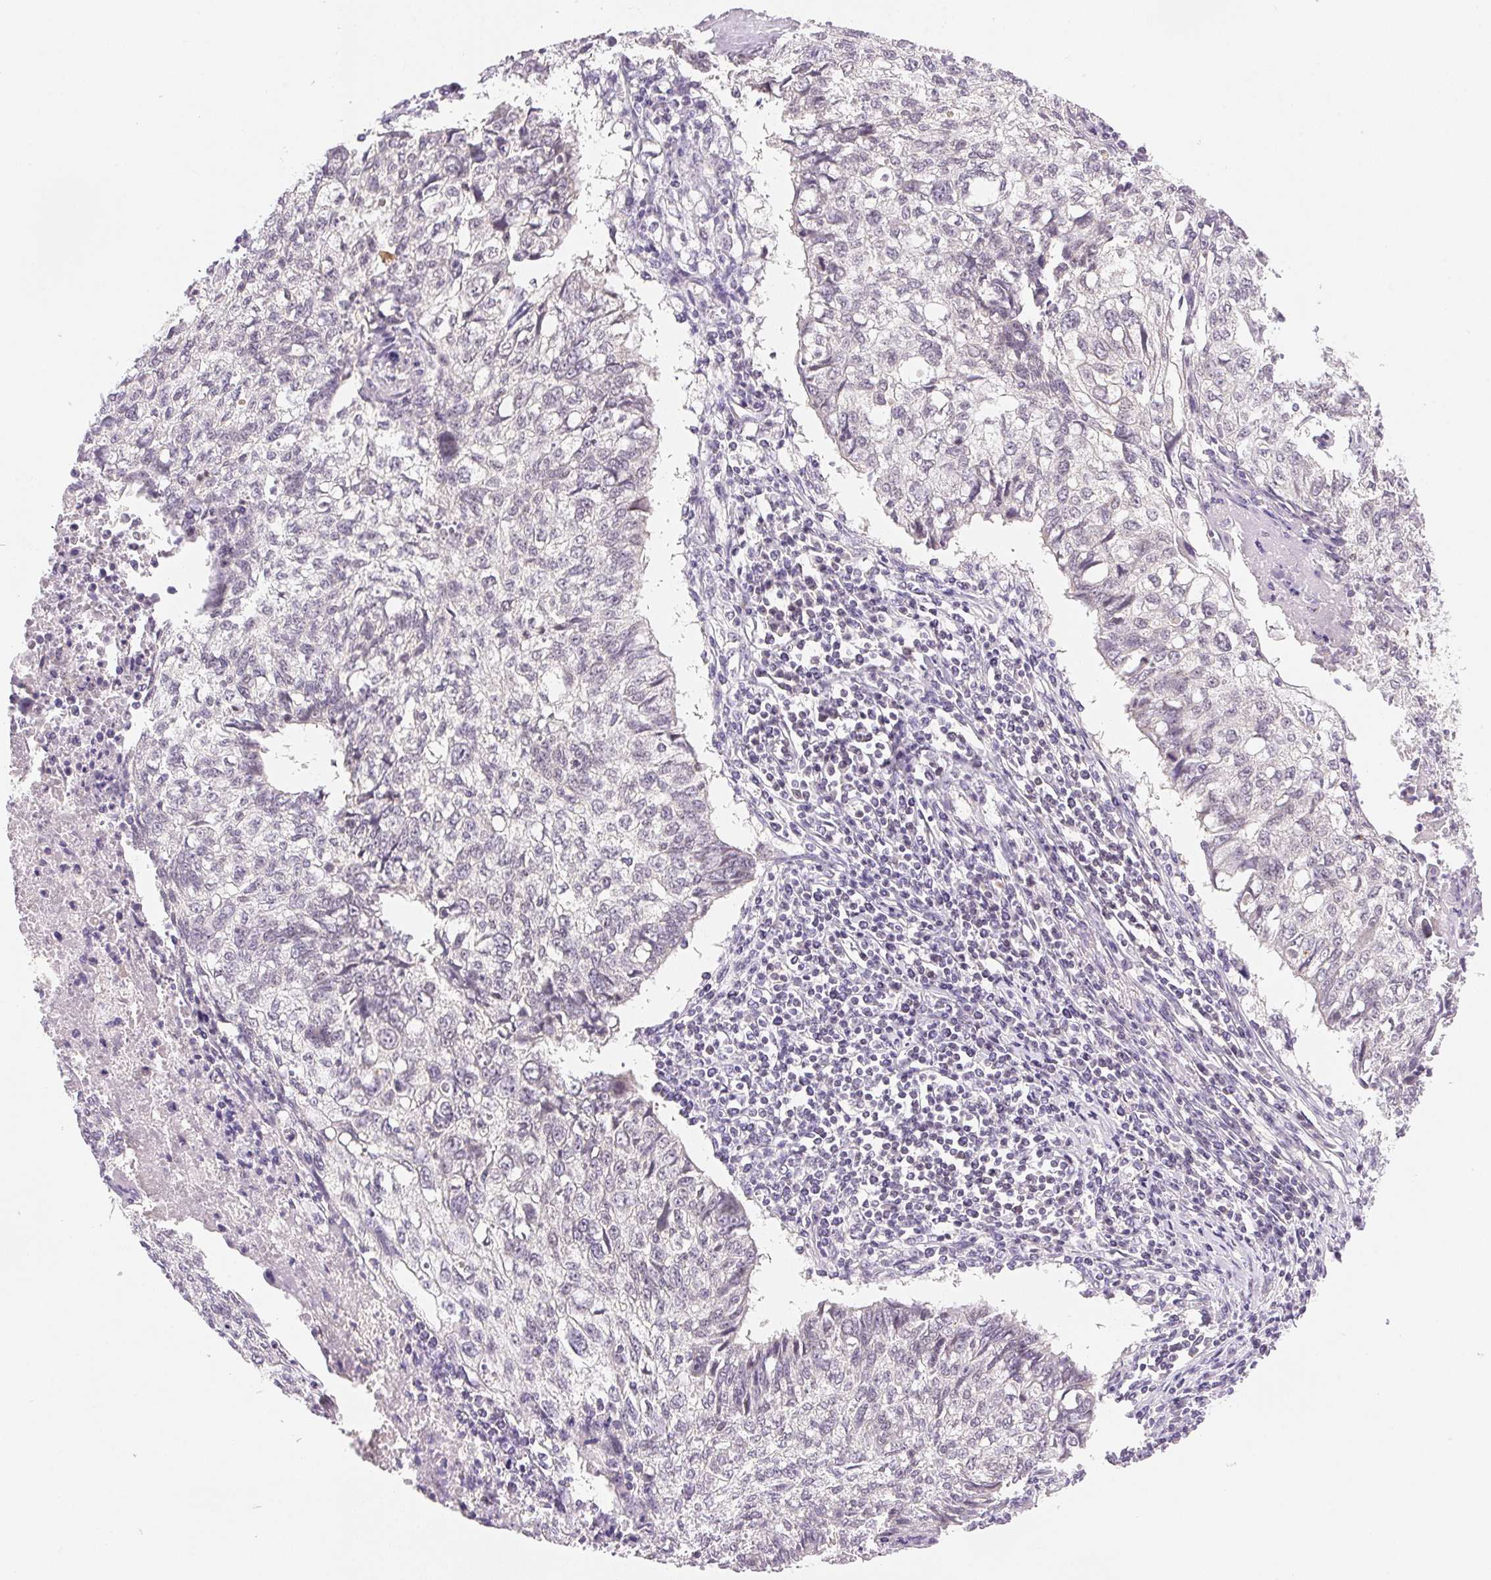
{"staining": {"intensity": "negative", "quantity": "none", "location": "none"}, "tissue": "lung cancer", "cell_type": "Tumor cells", "image_type": "cancer", "snomed": [{"axis": "morphology", "description": "Normal morphology"}, {"axis": "morphology", "description": "Aneuploidy"}, {"axis": "morphology", "description": "Squamous cell carcinoma, NOS"}, {"axis": "topography", "description": "Lymph node"}, {"axis": "topography", "description": "Lung"}], "caption": "The micrograph shows no significant positivity in tumor cells of lung cancer (squamous cell carcinoma).", "gene": "BNIP5", "patient": {"sex": "female", "age": 76}}